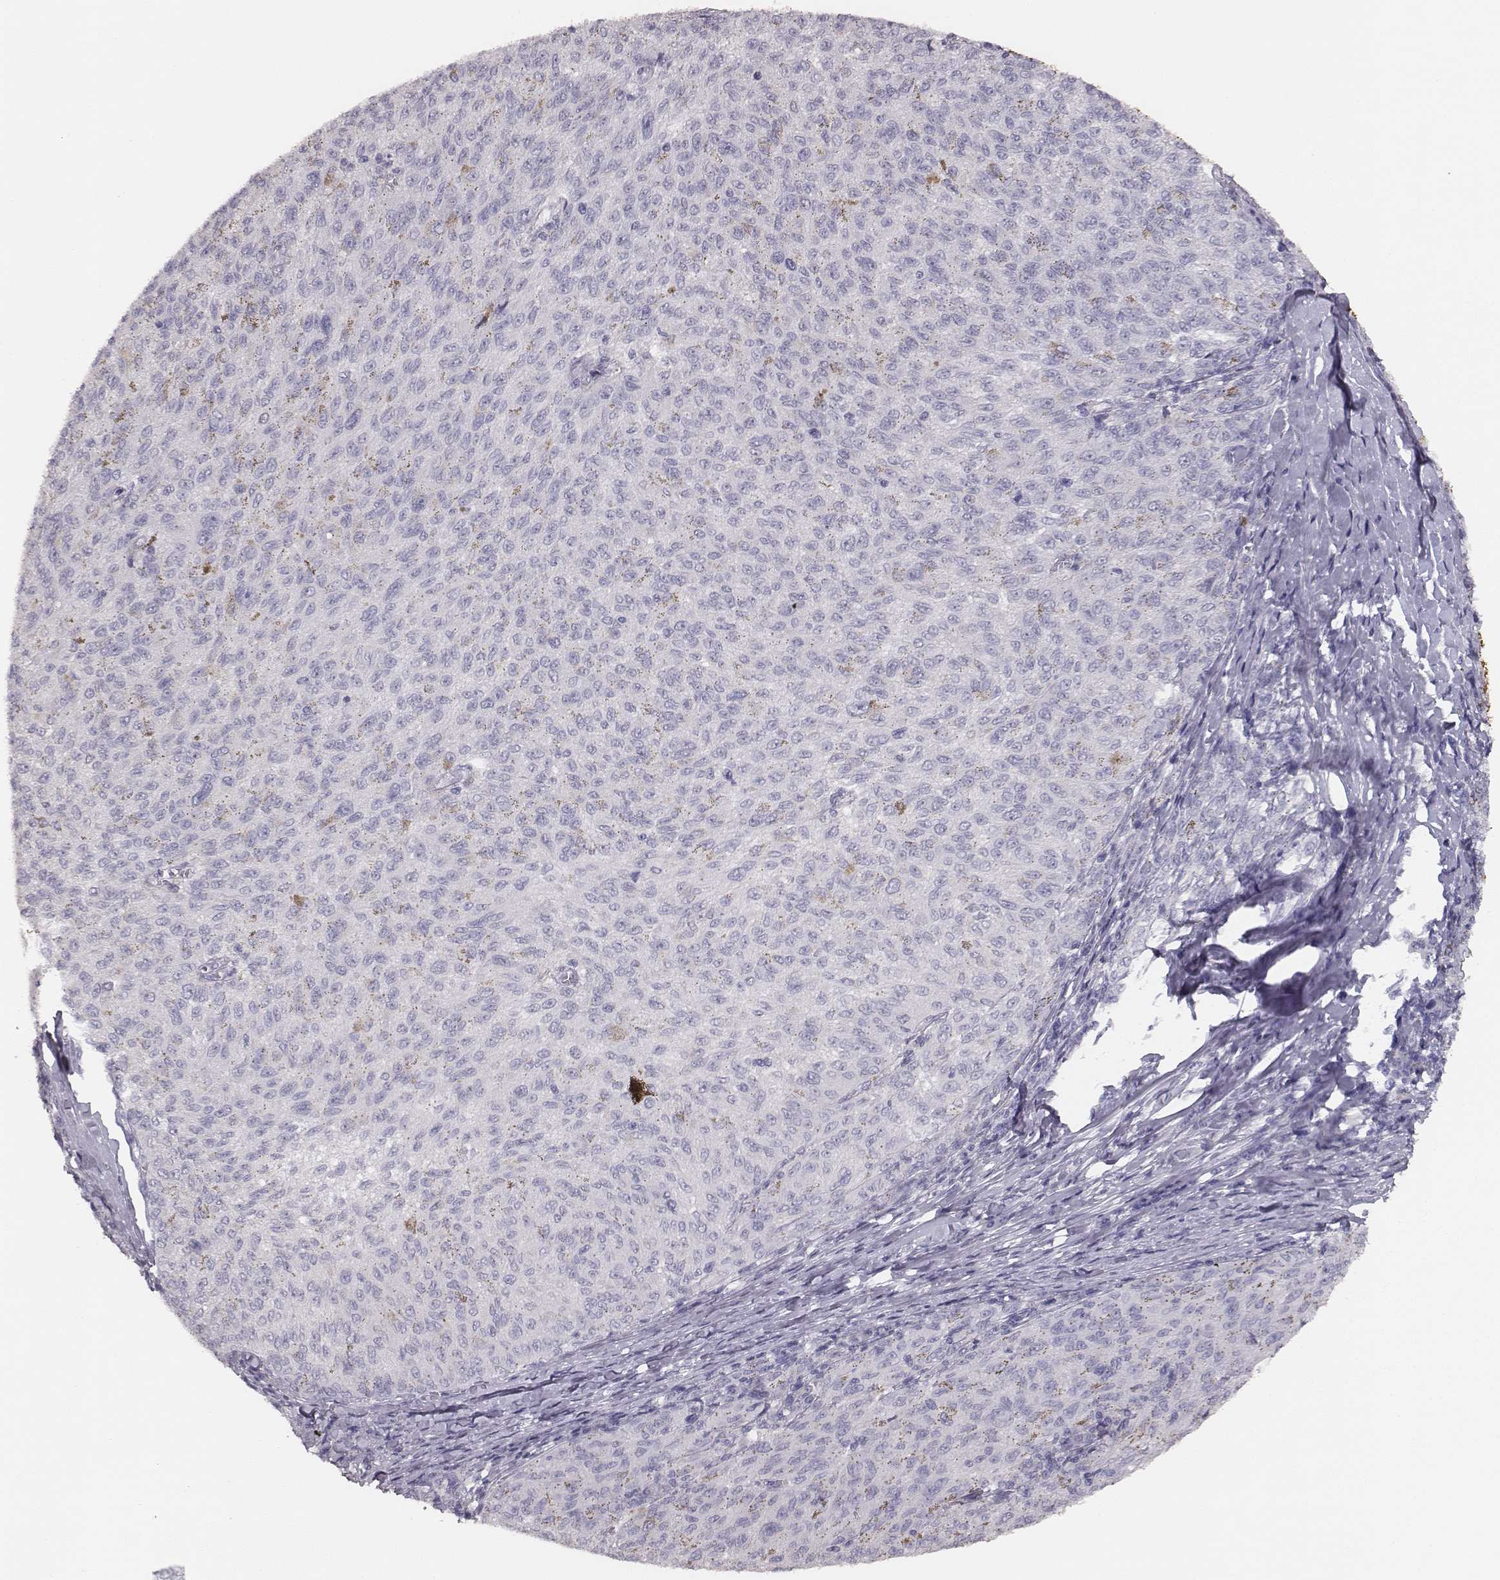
{"staining": {"intensity": "negative", "quantity": "none", "location": "none"}, "tissue": "melanoma", "cell_type": "Tumor cells", "image_type": "cancer", "snomed": [{"axis": "morphology", "description": "Malignant melanoma, NOS"}, {"axis": "topography", "description": "Skin"}], "caption": "Immunohistochemical staining of melanoma exhibits no significant positivity in tumor cells.", "gene": "MYH6", "patient": {"sex": "female", "age": 72}}